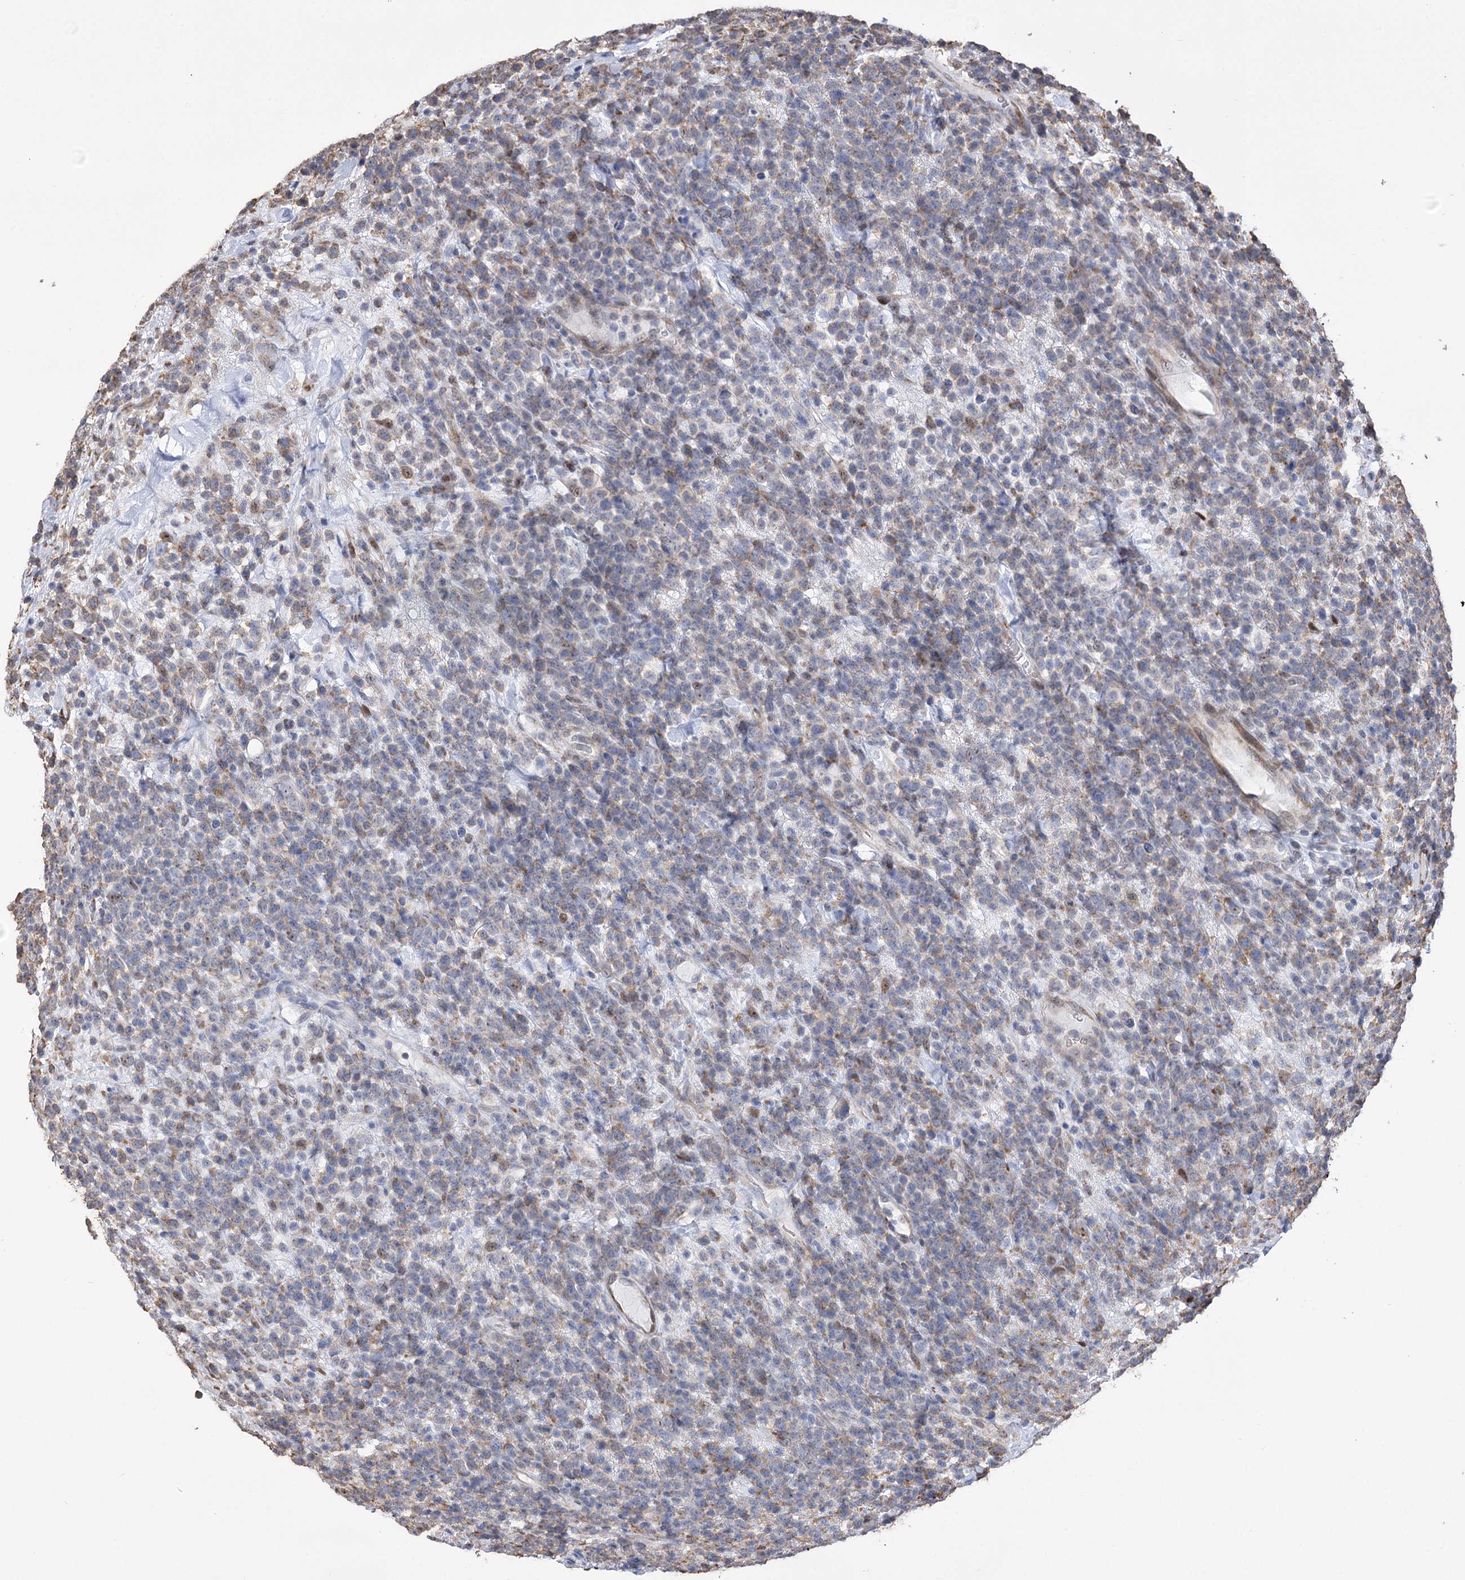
{"staining": {"intensity": "weak", "quantity": "25%-75%", "location": "cytoplasmic/membranous"}, "tissue": "lymphoma", "cell_type": "Tumor cells", "image_type": "cancer", "snomed": [{"axis": "morphology", "description": "Malignant lymphoma, non-Hodgkin's type, High grade"}, {"axis": "topography", "description": "Colon"}], "caption": "IHC (DAB) staining of lymphoma displays weak cytoplasmic/membranous protein expression in approximately 25%-75% of tumor cells.", "gene": "NFU1", "patient": {"sex": "female", "age": 53}}